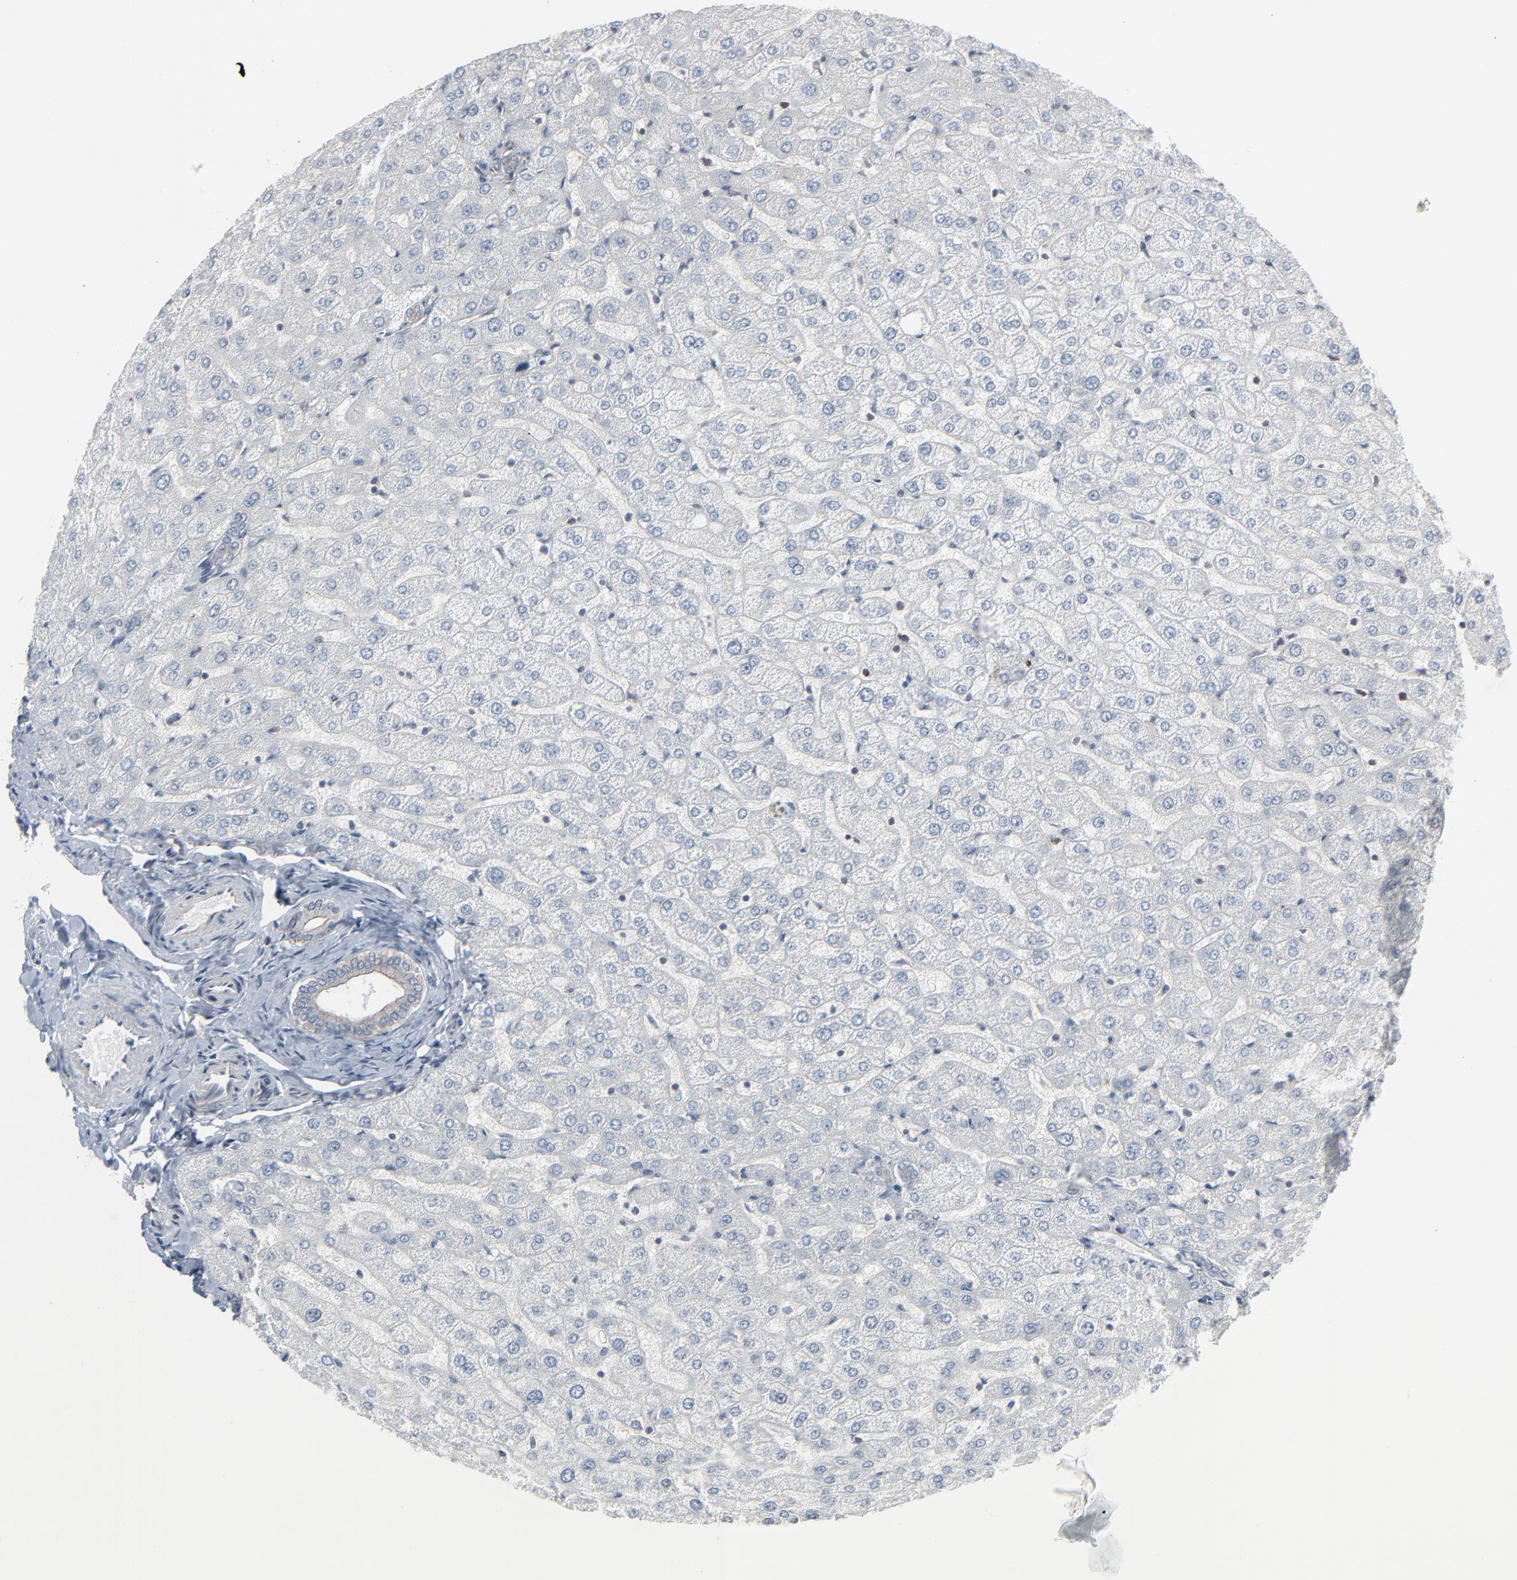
{"staining": {"intensity": "negative", "quantity": "none", "location": "none"}, "tissue": "liver", "cell_type": "Cholangiocytes", "image_type": "normal", "snomed": [{"axis": "morphology", "description": "Normal tissue, NOS"}, {"axis": "morphology", "description": "Fibrosis, NOS"}, {"axis": "topography", "description": "Liver"}], "caption": "Cholangiocytes are negative for protein expression in normal human liver. Nuclei are stained in blue.", "gene": "OPTN", "patient": {"sex": "female", "age": 29}}